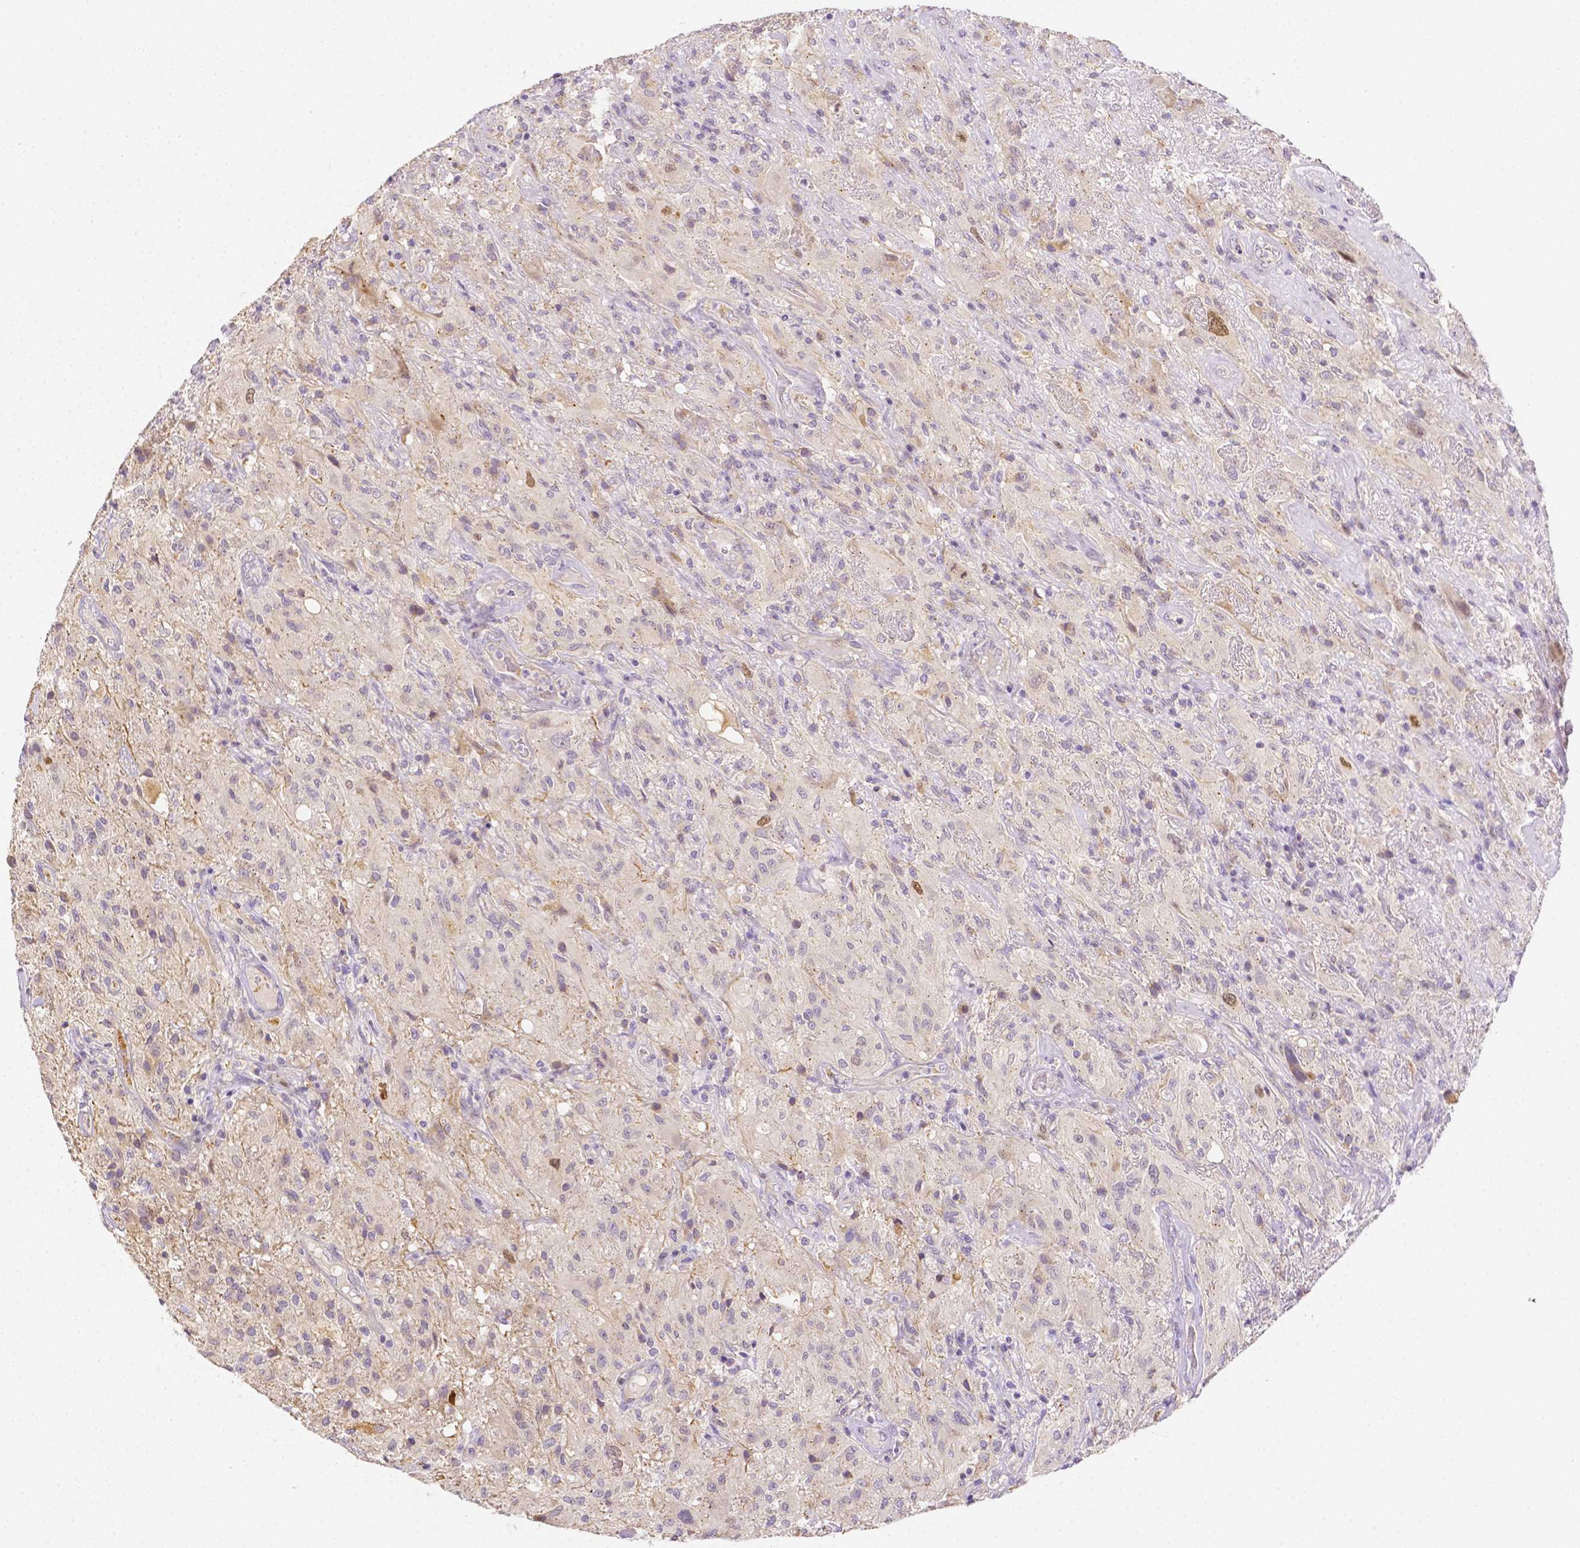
{"staining": {"intensity": "negative", "quantity": "none", "location": "none"}, "tissue": "glioma", "cell_type": "Tumor cells", "image_type": "cancer", "snomed": [{"axis": "morphology", "description": "Glioma, malignant, High grade"}, {"axis": "topography", "description": "Brain"}], "caption": "Protein analysis of glioma displays no significant positivity in tumor cells. (Immunohistochemistry (ihc), brightfield microscopy, high magnification).", "gene": "C10orf67", "patient": {"sex": "male", "age": 46}}